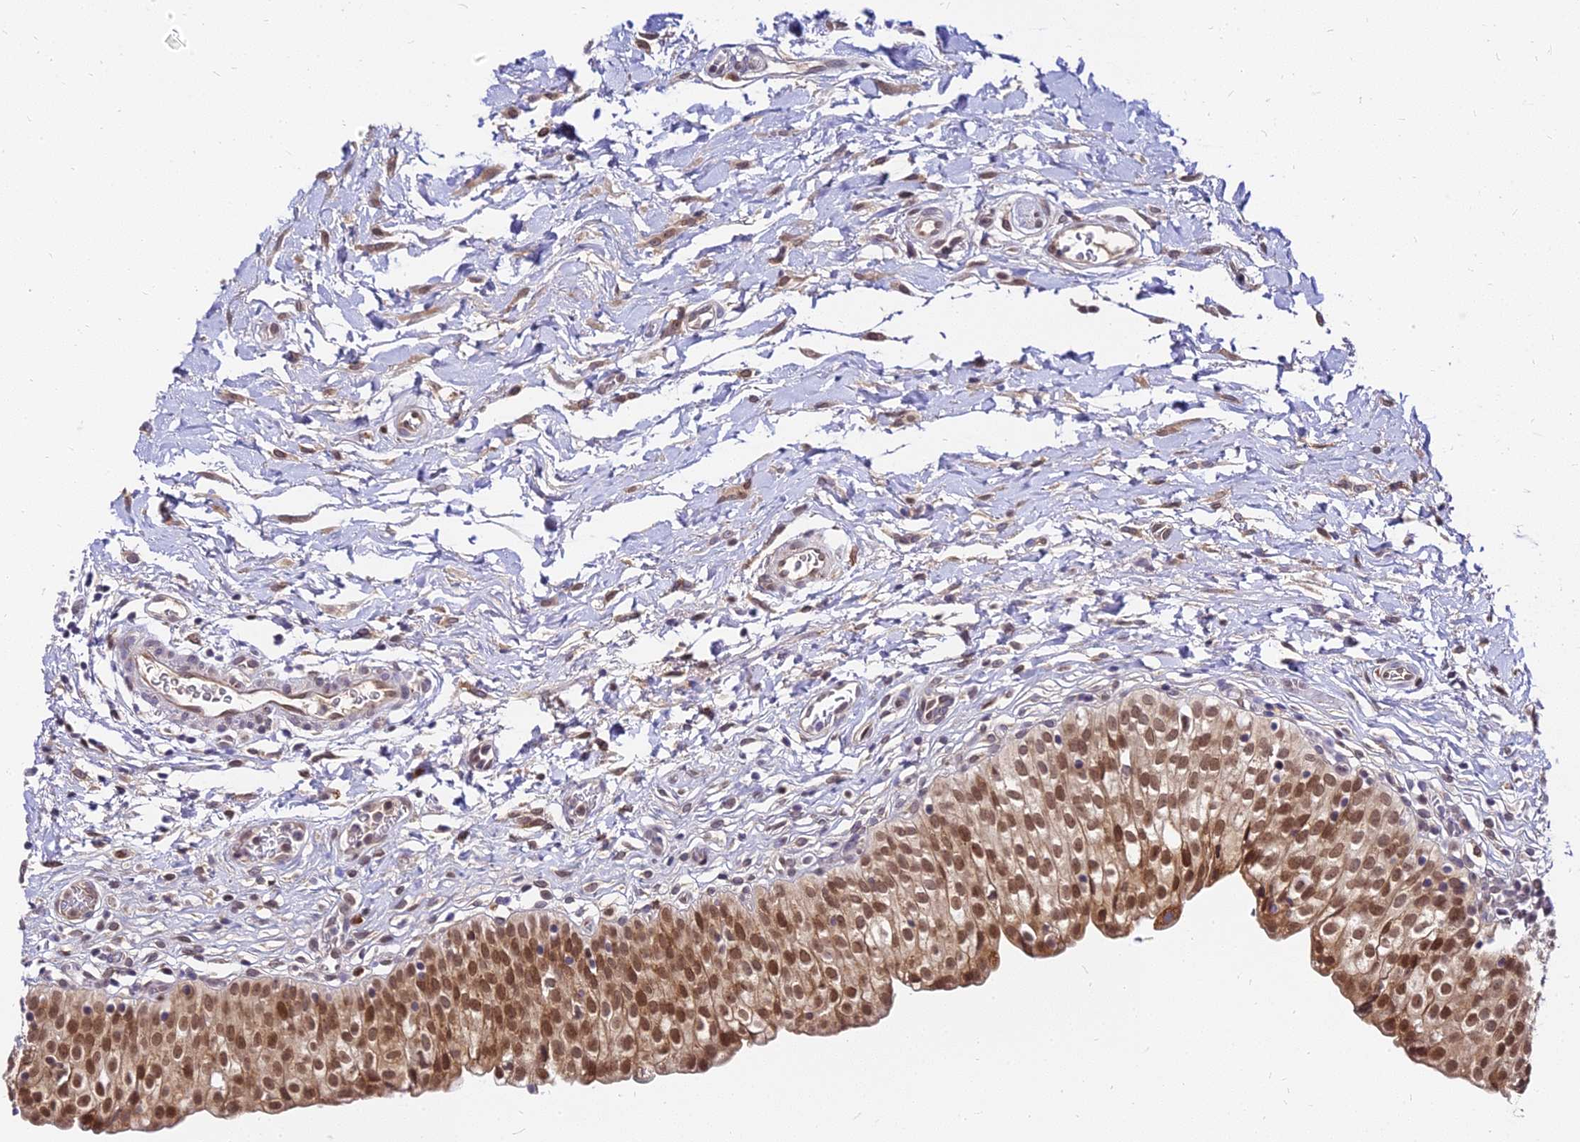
{"staining": {"intensity": "moderate", "quantity": ">75%", "location": "nuclear"}, "tissue": "urinary bladder", "cell_type": "Urothelial cells", "image_type": "normal", "snomed": [{"axis": "morphology", "description": "Normal tissue, NOS"}, {"axis": "topography", "description": "Urinary bladder"}], "caption": "Human urinary bladder stained for a protein (brown) displays moderate nuclear positive positivity in about >75% of urothelial cells.", "gene": "RNF121", "patient": {"sex": "male", "age": 55}}